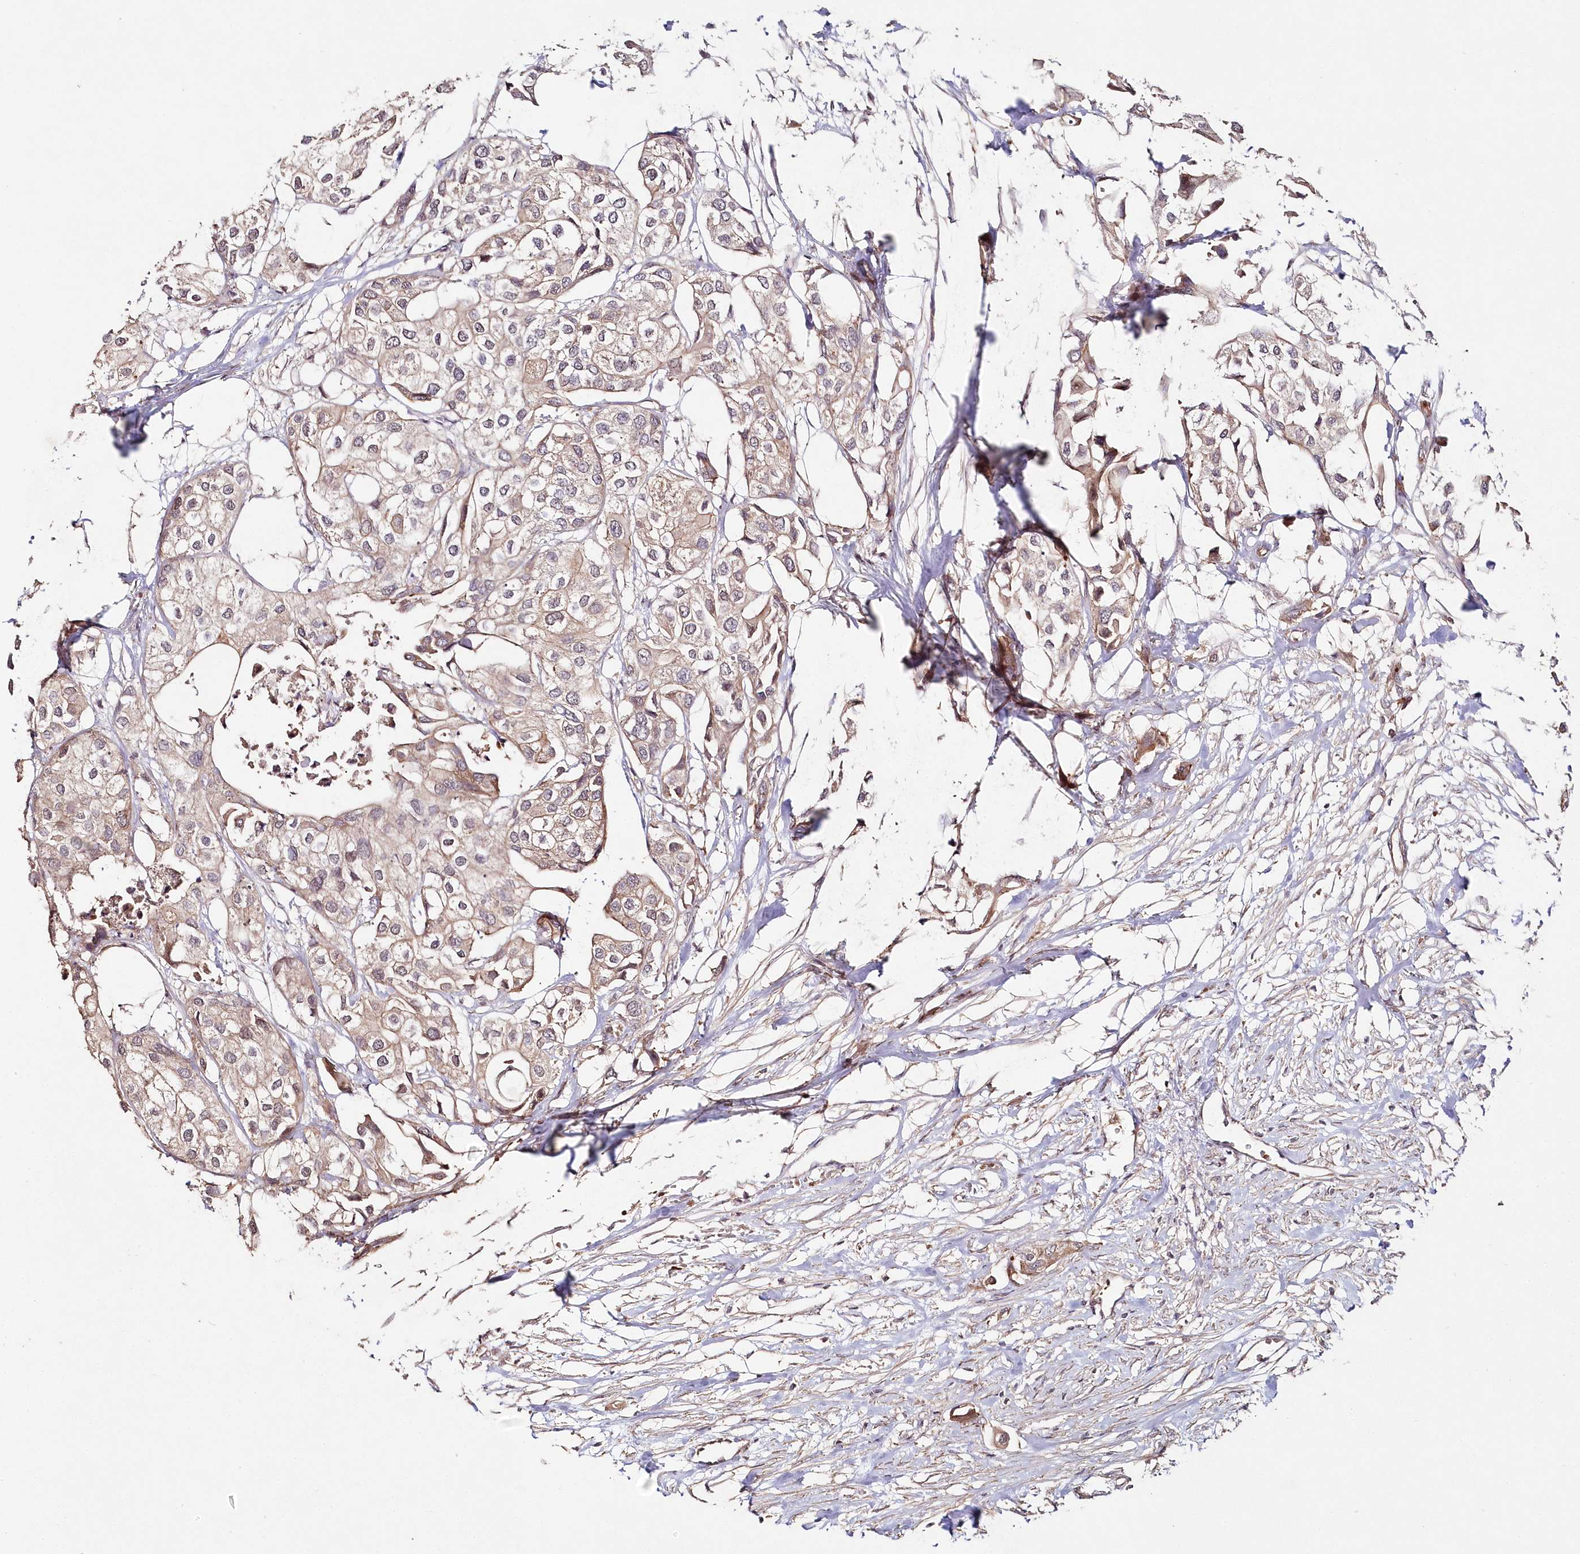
{"staining": {"intensity": "weak", "quantity": ">75%", "location": "cytoplasmic/membranous"}, "tissue": "urothelial cancer", "cell_type": "Tumor cells", "image_type": "cancer", "snomed": [{"axis": "morphology", "description": "Urothelial carcinoma, High grade"}, {"axis": "topography", "description": "Urinary bladder"}], "caption": "High-magnification brightfield microscopy of urothelial carcinoma (high-grade) stained with DAB (3,3'-diaminobenzidine) (brown) and counterstained with hematoxylin (blue). tumor cells exhibit weak cytoplasmic/membranous staining is seen in about>75% of cells.", "gene": "HYCC2", "patient": {"sex": "male", "age": 64}}